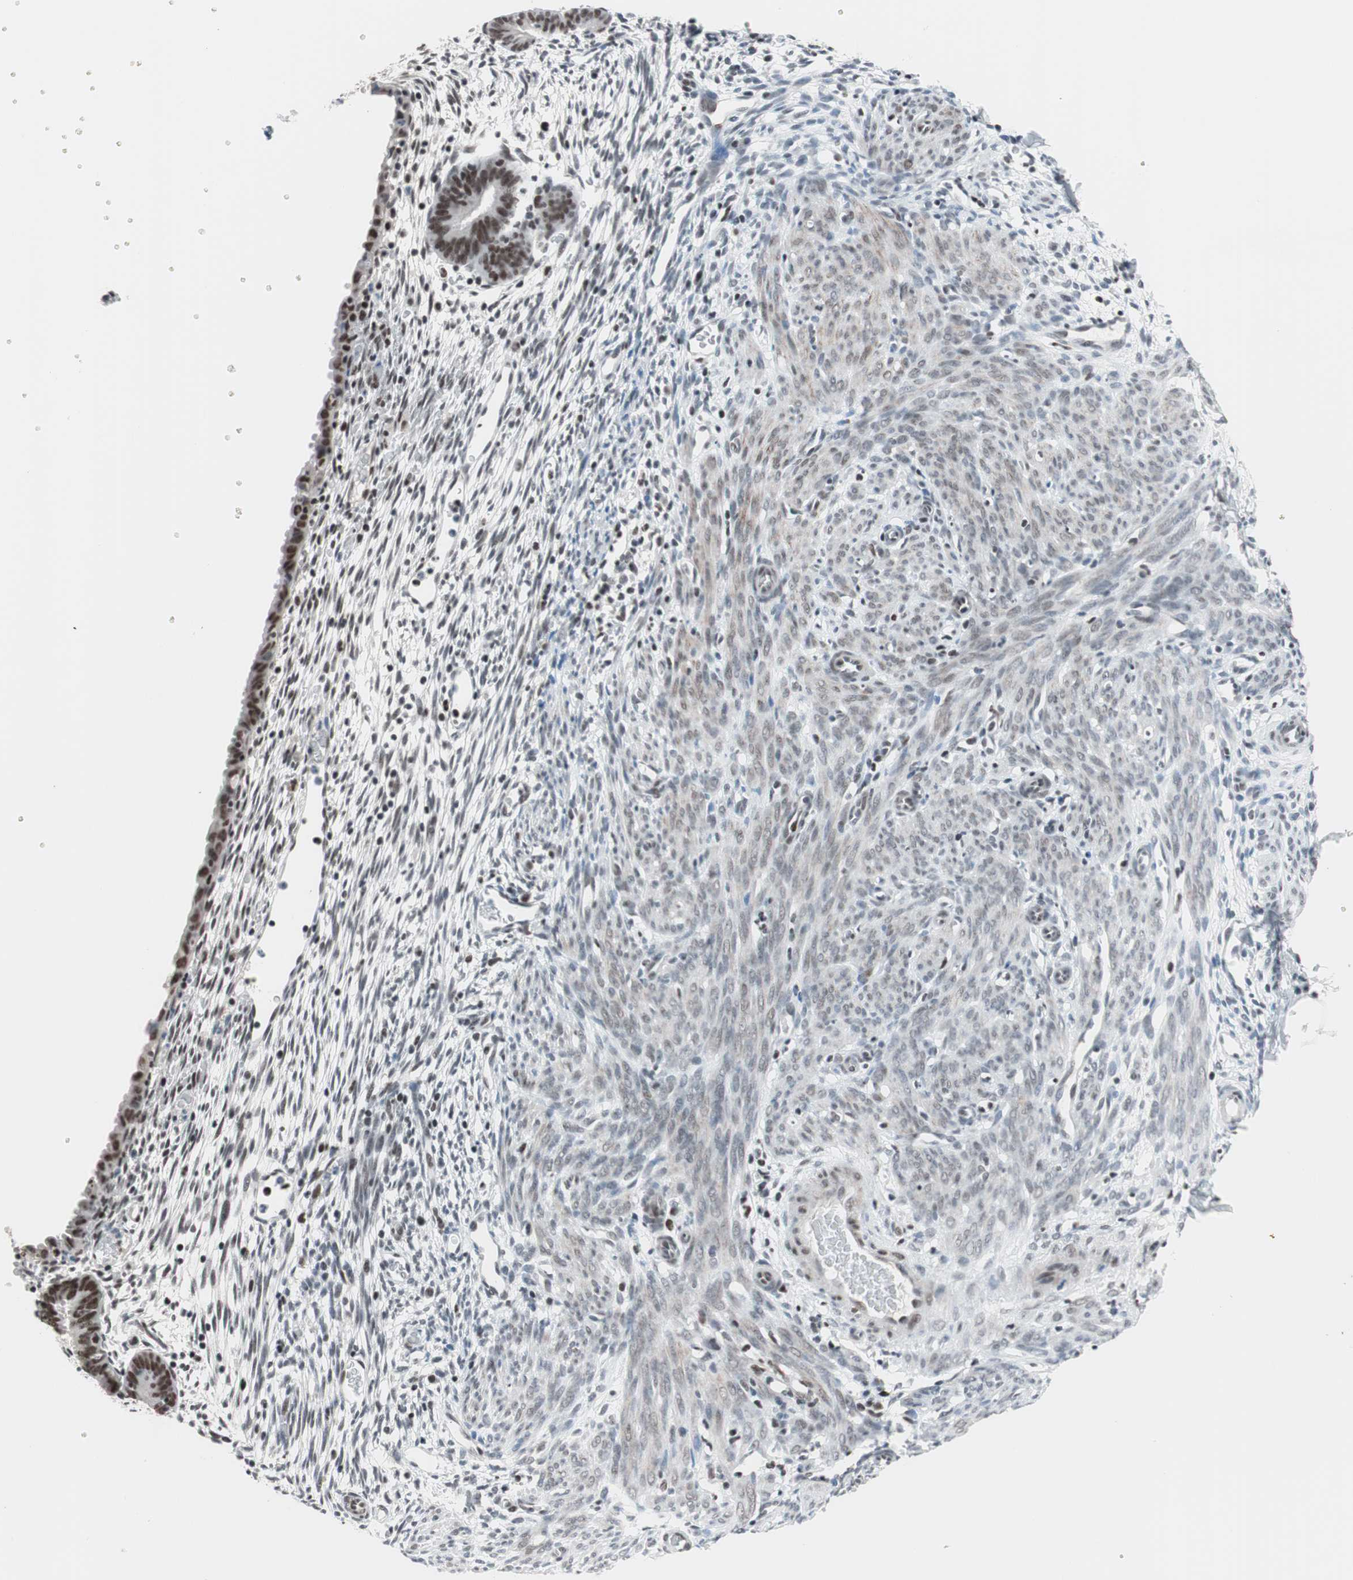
{"staining": {"intensity": "moderate", "quantity": "<25%", "location": "nuclear"}, "tissue": "endometrium", "cell_type": "Cells in endometrial stroma", "image_type": "normal", "snomed": [{"axis": "morphology", "description": "Normal tissue, NOS"}, {"axis": "morphology", "description": "Atrophy, NOS"}, {"axis": "topography", "description": "Uterus"}, {"axis": "topography", "description": "Endometrium"}], "caption": "This is an image of IHC staining of benign endometrium, which shows moderate positivity in the nuclear of cells in endometrial stroma.", "gene": "ARID1A", "patient": {"sex": "female", "age": 68}}